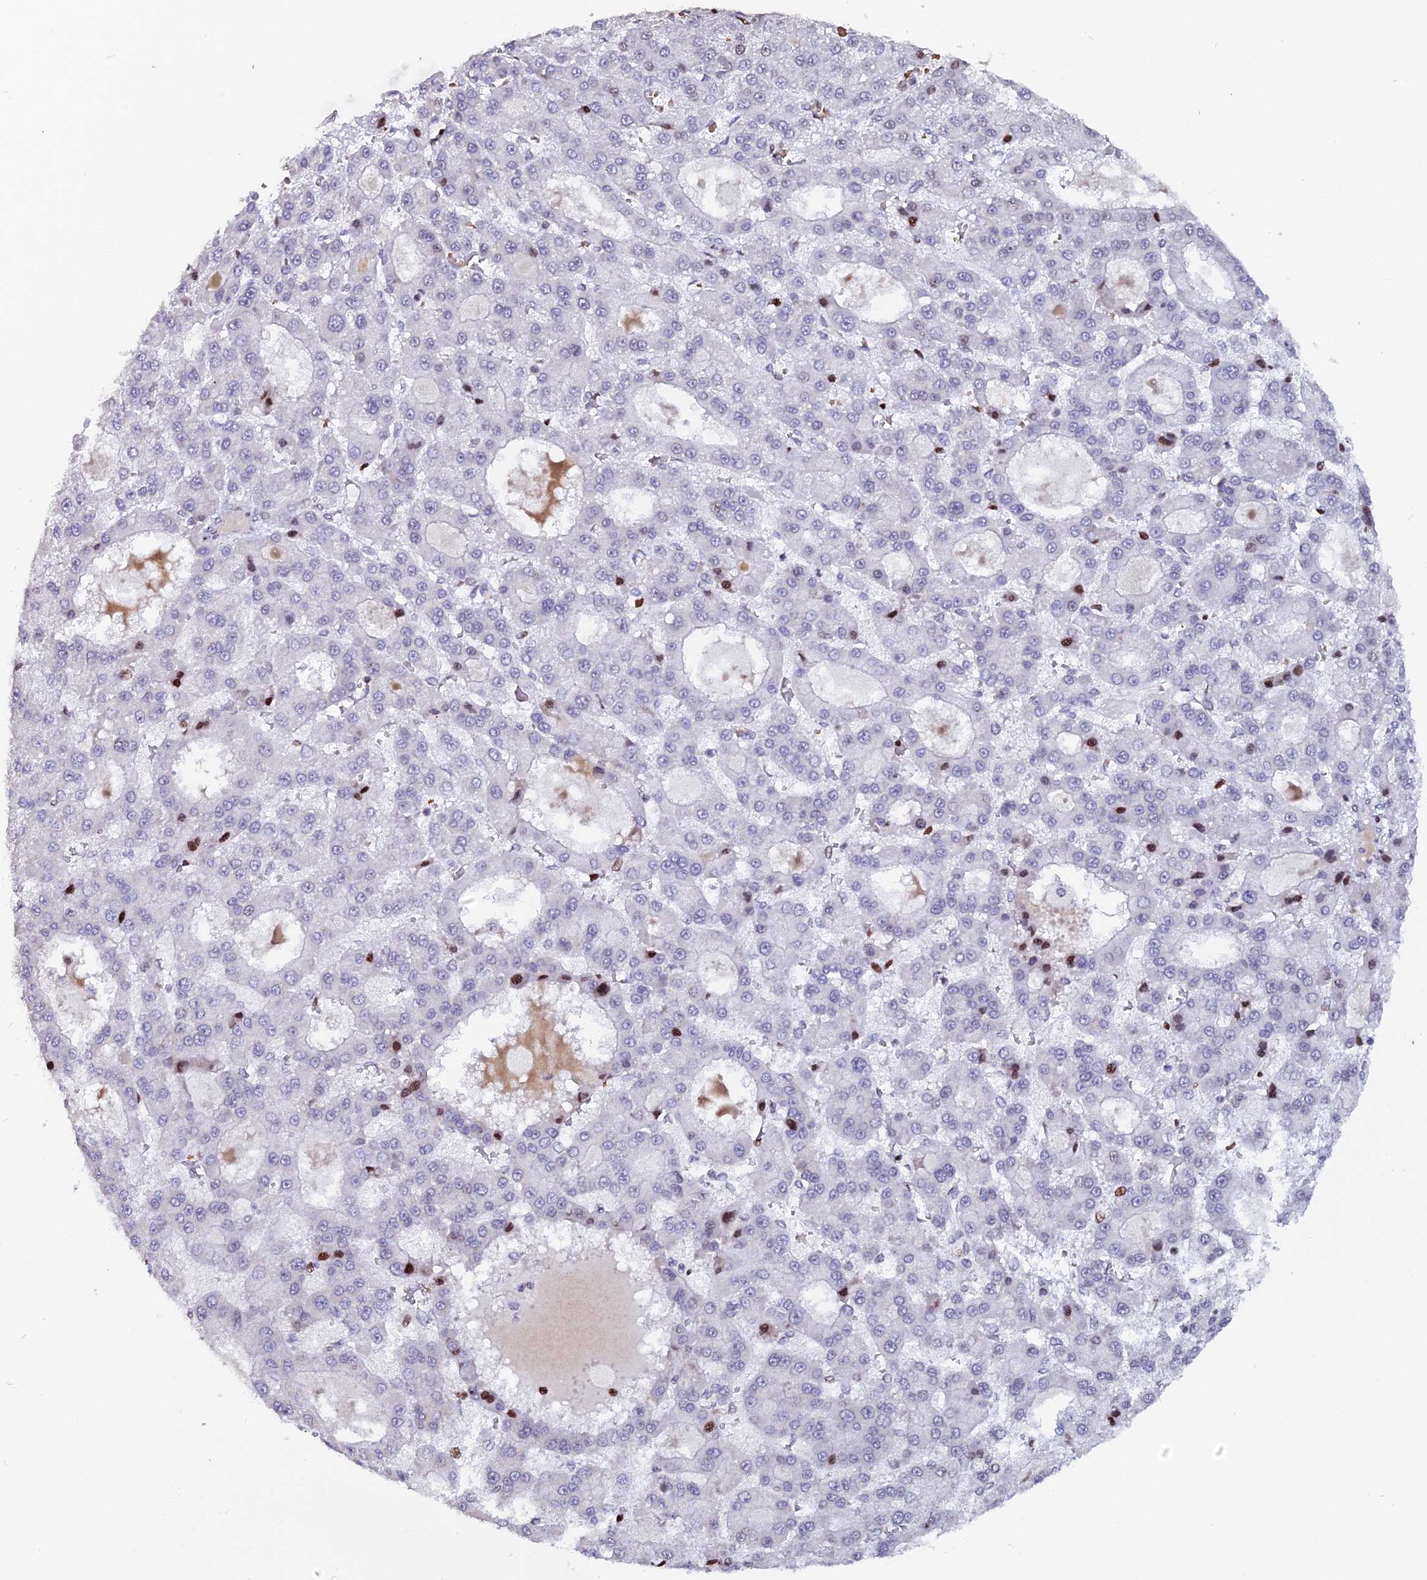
{"staining": {"intensity": "moderate", "quantity": "<25%", "location": "nuclear"}, "tissue": "liver cancer", "cell_type": "Tumor cells", "image_type": "cancer", "snomed": [{"axis": "morphology", "description": "Carcinoma, Hepatocellular, NOS"}, {"axis": "topography", "description": "Liver"}], "caption": "Liver hepatocellular carcinoma tissue exhibits moderate nuclear staining in approximately <25% of tumor cells, visualized by immunohistochemistry. Nuclei are stained in blue.", "gene": "MYNN", "patient": {"sex": "male", "age": 70}}